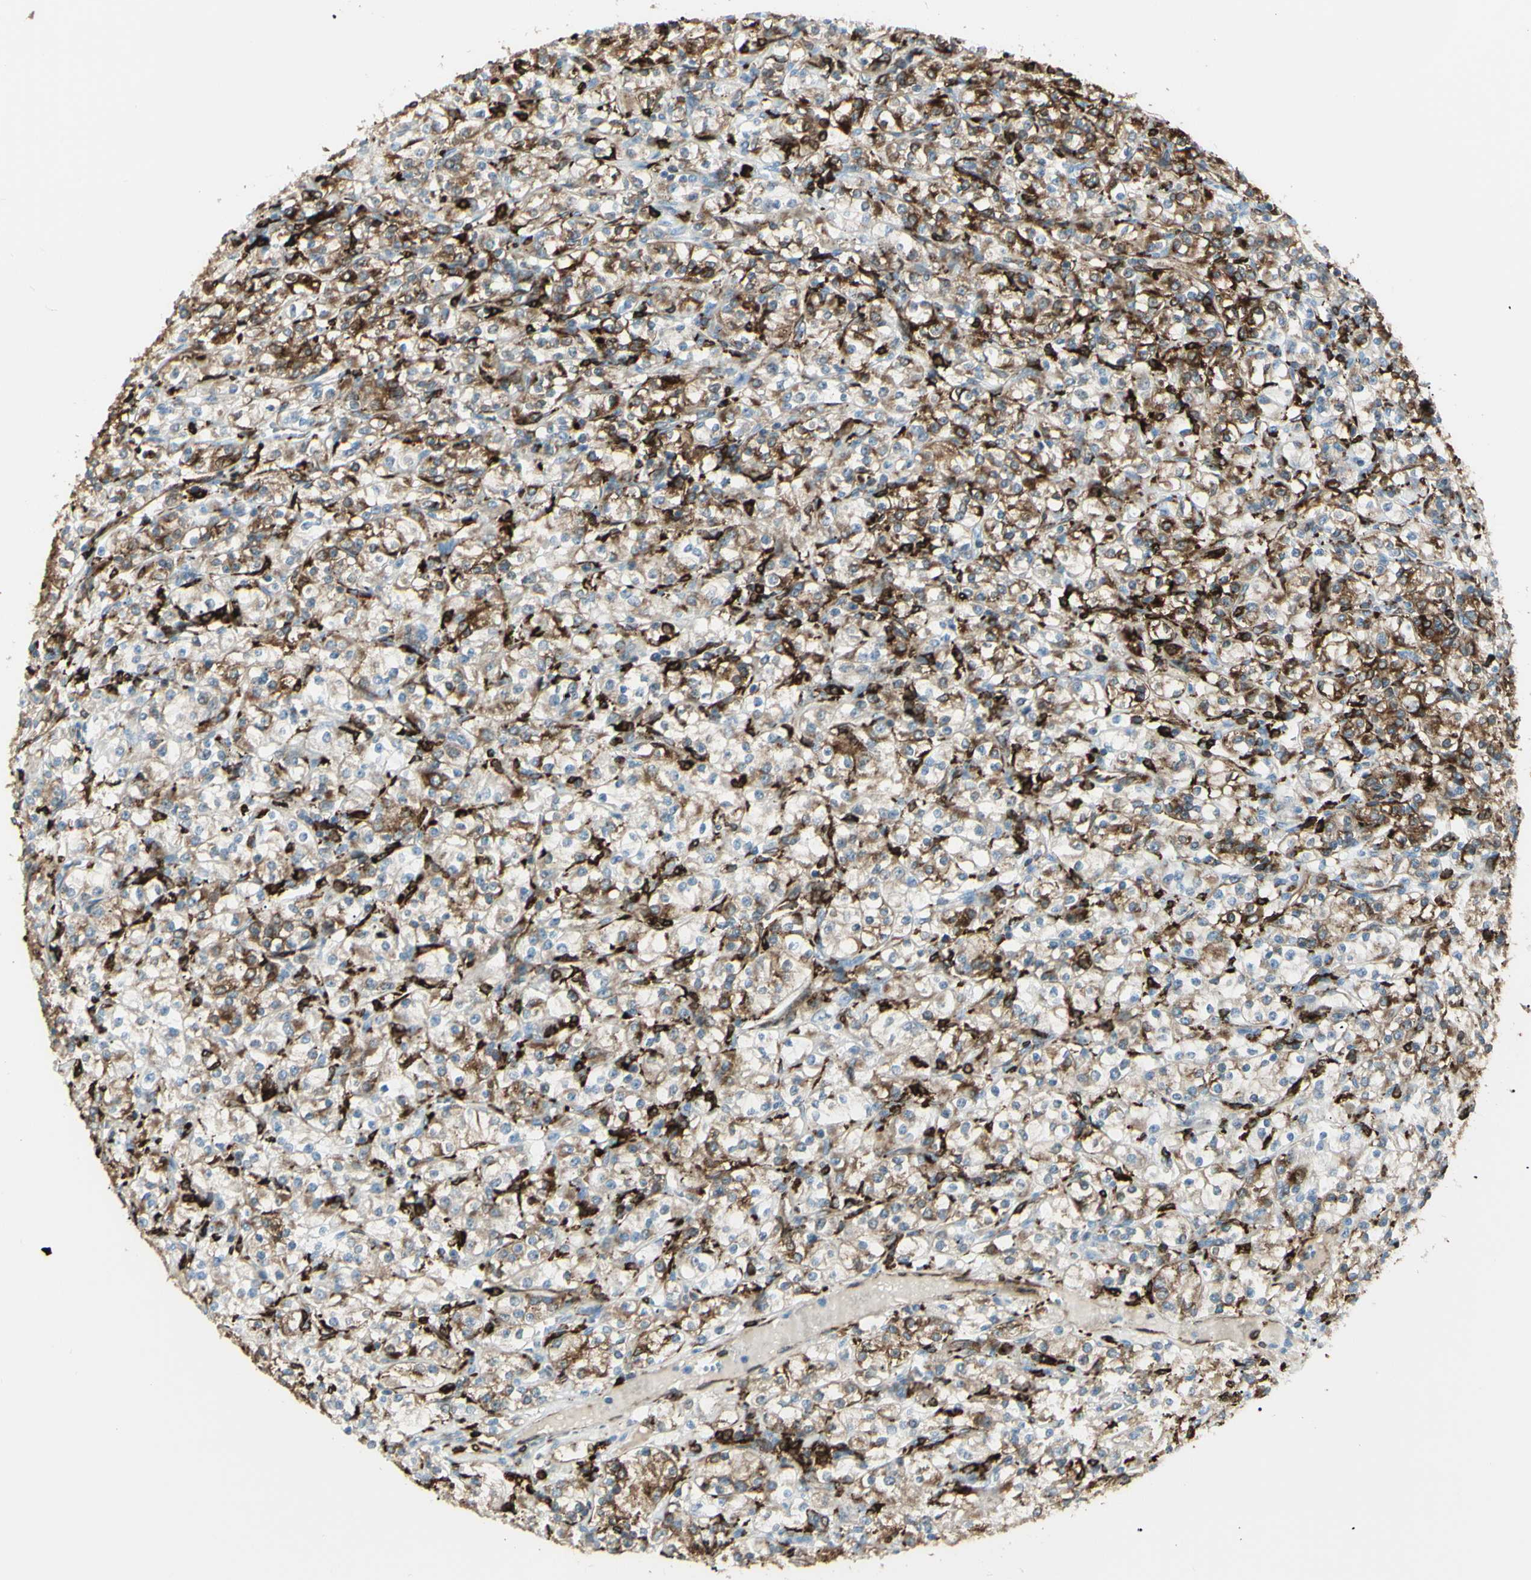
{"staining": {"intensity": "moderate", "quantity": ">75%", "location": "cytoplasmic/membranous"}, "tissue": "renal cancer", "cell_type": "Tumor cells", "image_type": "cancer", "snomed": [{"axis": "morphology", "description": "Adenocarcinoma, NOS"}, {"axis": "topography", "description": "Kidney"}], "caption": "Tumor cells reveal medium levels of moderate cytoplasmic/membranous staining in about >75% of cells in adenocarcinoma (renal).", "gene": "CD74", "patient": {"sex": "male", "age": 77}}